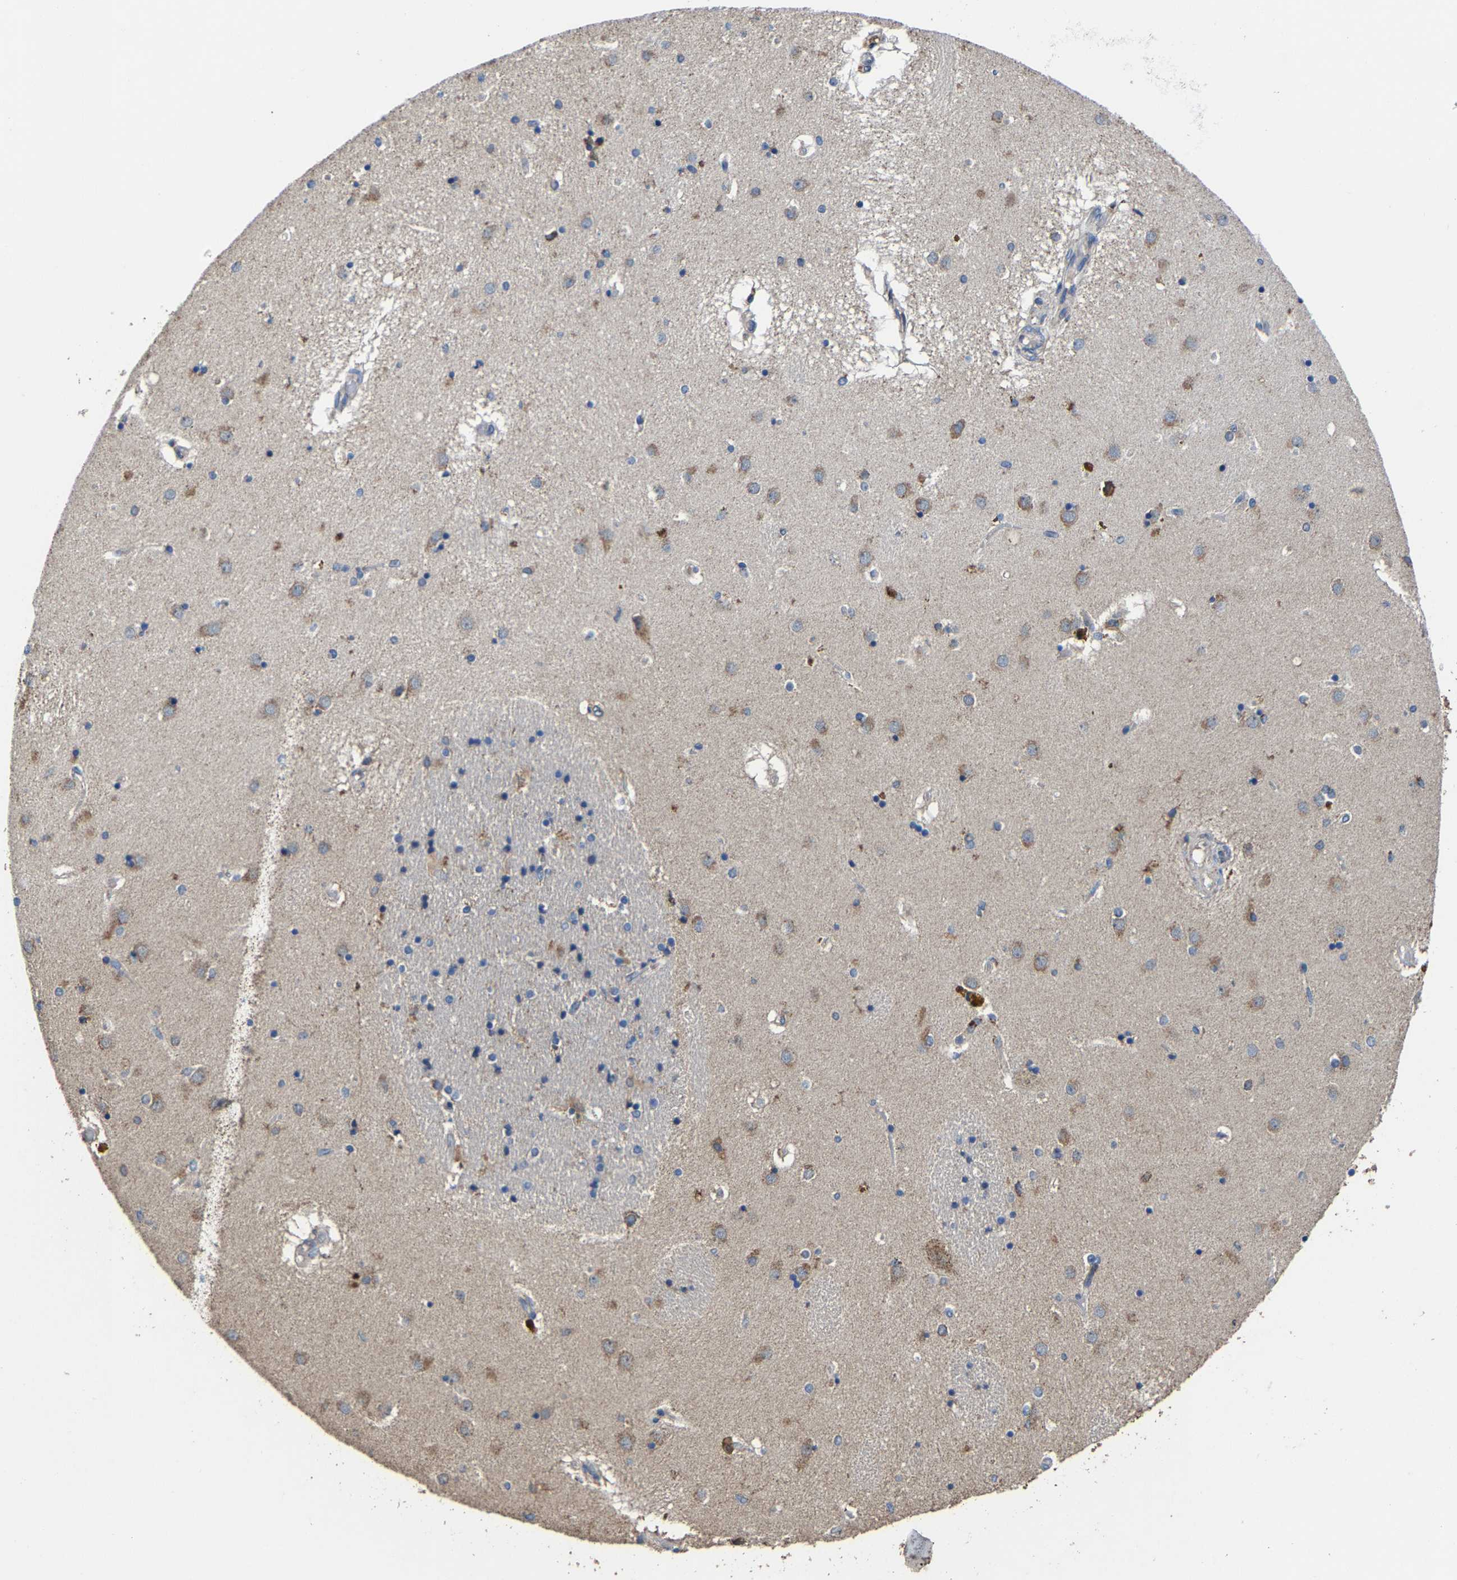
{"staining": {"intensity": "weak", "quantity": "<25%", "location": "cytoplasmic/membranous"}, "tissue": "caudate", "cell_type": "Glial cells", "image_type": "normal", "snomed": [{"axis": "morphology", "description": "Normal tissue, NOS"}, {"axis": "topography", "description": "Lateral ventricle wall"}], "caption": "A histopathology image of human caudate is negative for staining in glial cells. (DAB (3,3'-diaminobenzidine) IHC, high magnification).", "gene": "ZCCHC7", "patient": {"sex": "male", "age": 70}}